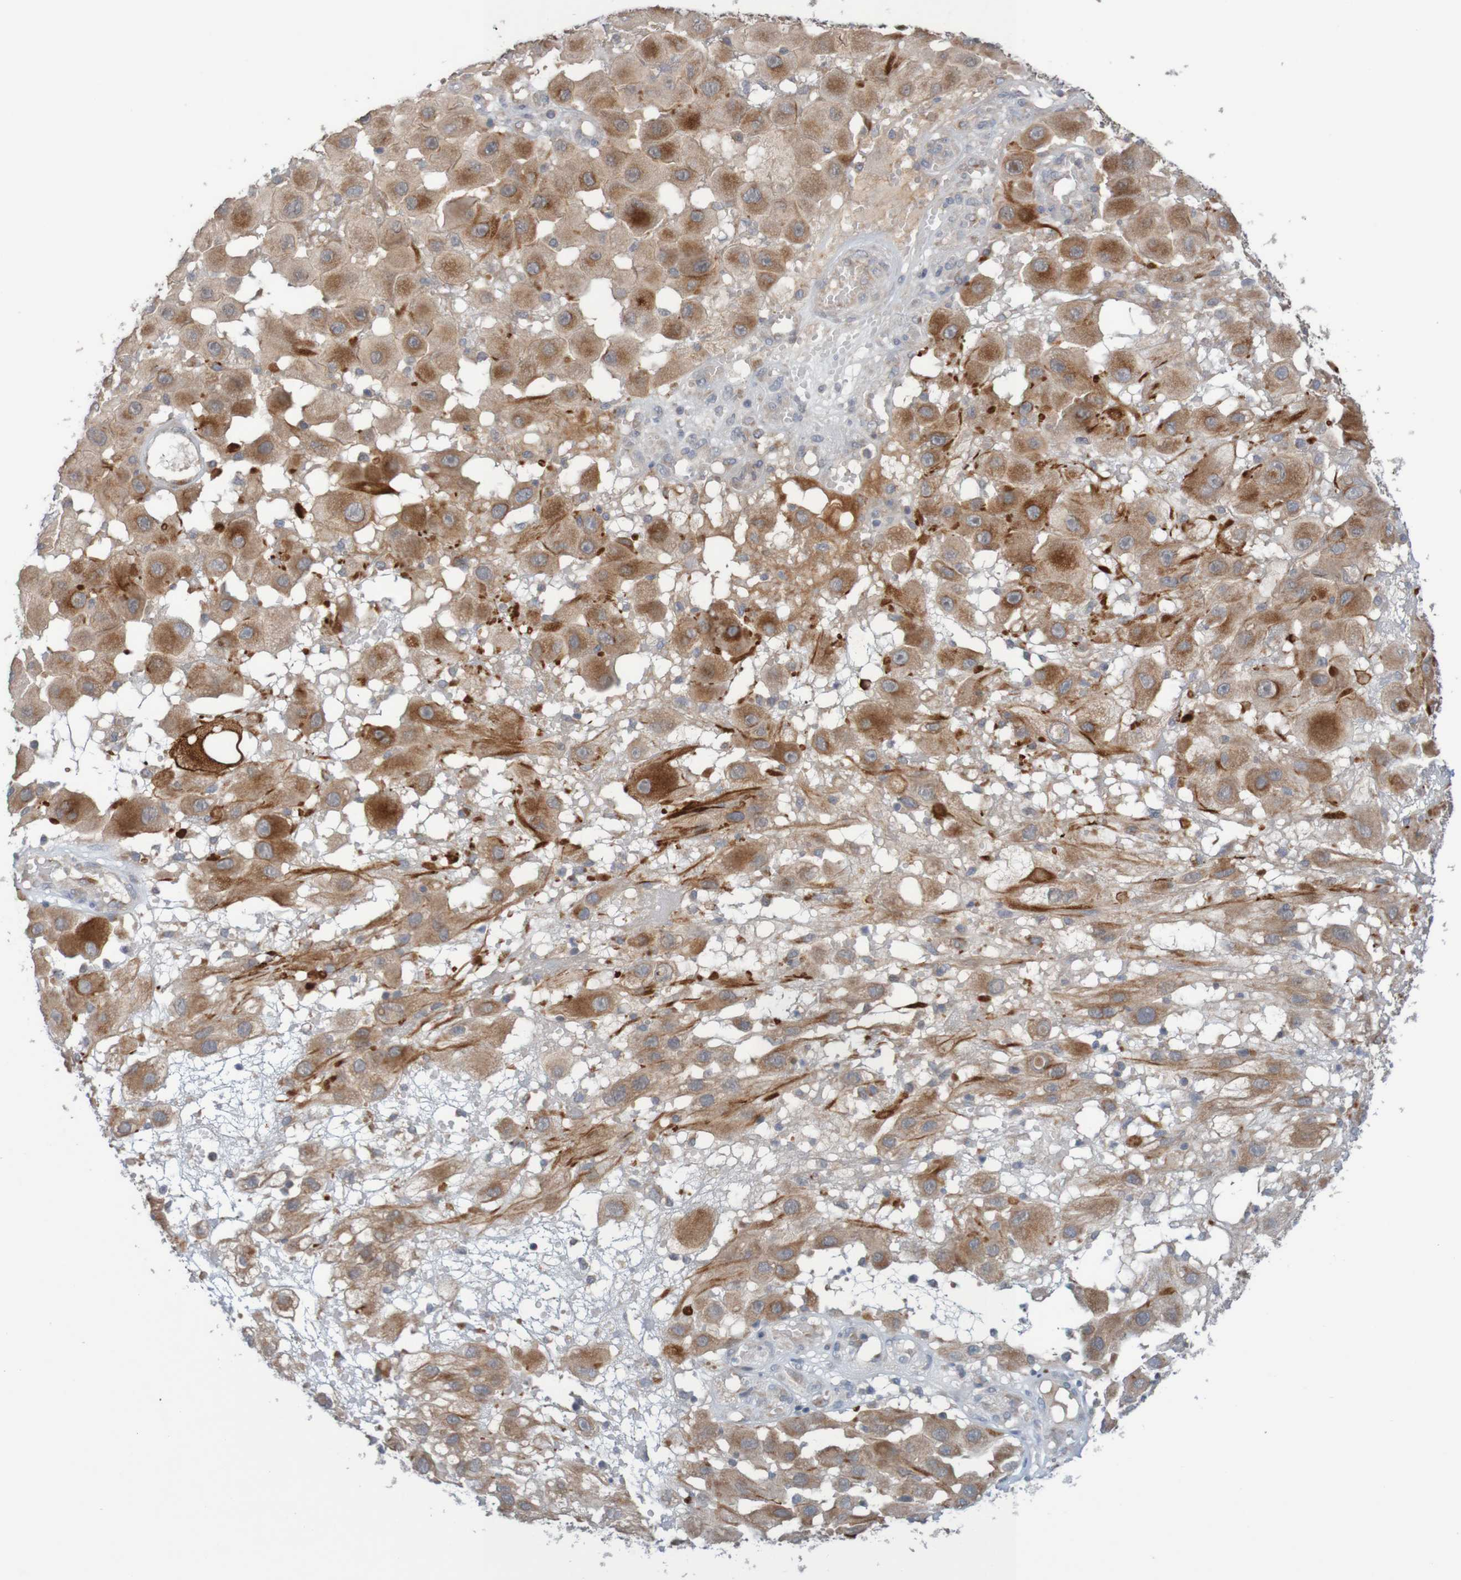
{"staining": {"intensity": "moderate", "quantity": ">75%", "location": "cytoplasmic/membranous"}, "tissue": "melanoma", "cell_type": "Tumor cells", "image_type": "cancer", "snomed": [{"axis": "morphology", "description": "Malignant melanoma, NOS"}, {"axis": "topography", "description": "Skin"}], "caption": "Immunohistochemical staining of melanoma demonstrates medium levels of moderate cytoplasmic/membranous protein staining in approximately >75% of tumor cells. Immunohistochemistry stains the protein in brown and the nuclei are stained blue.", "gene": "ANKK1", "patient": {"sex": "female", "age": 81}}